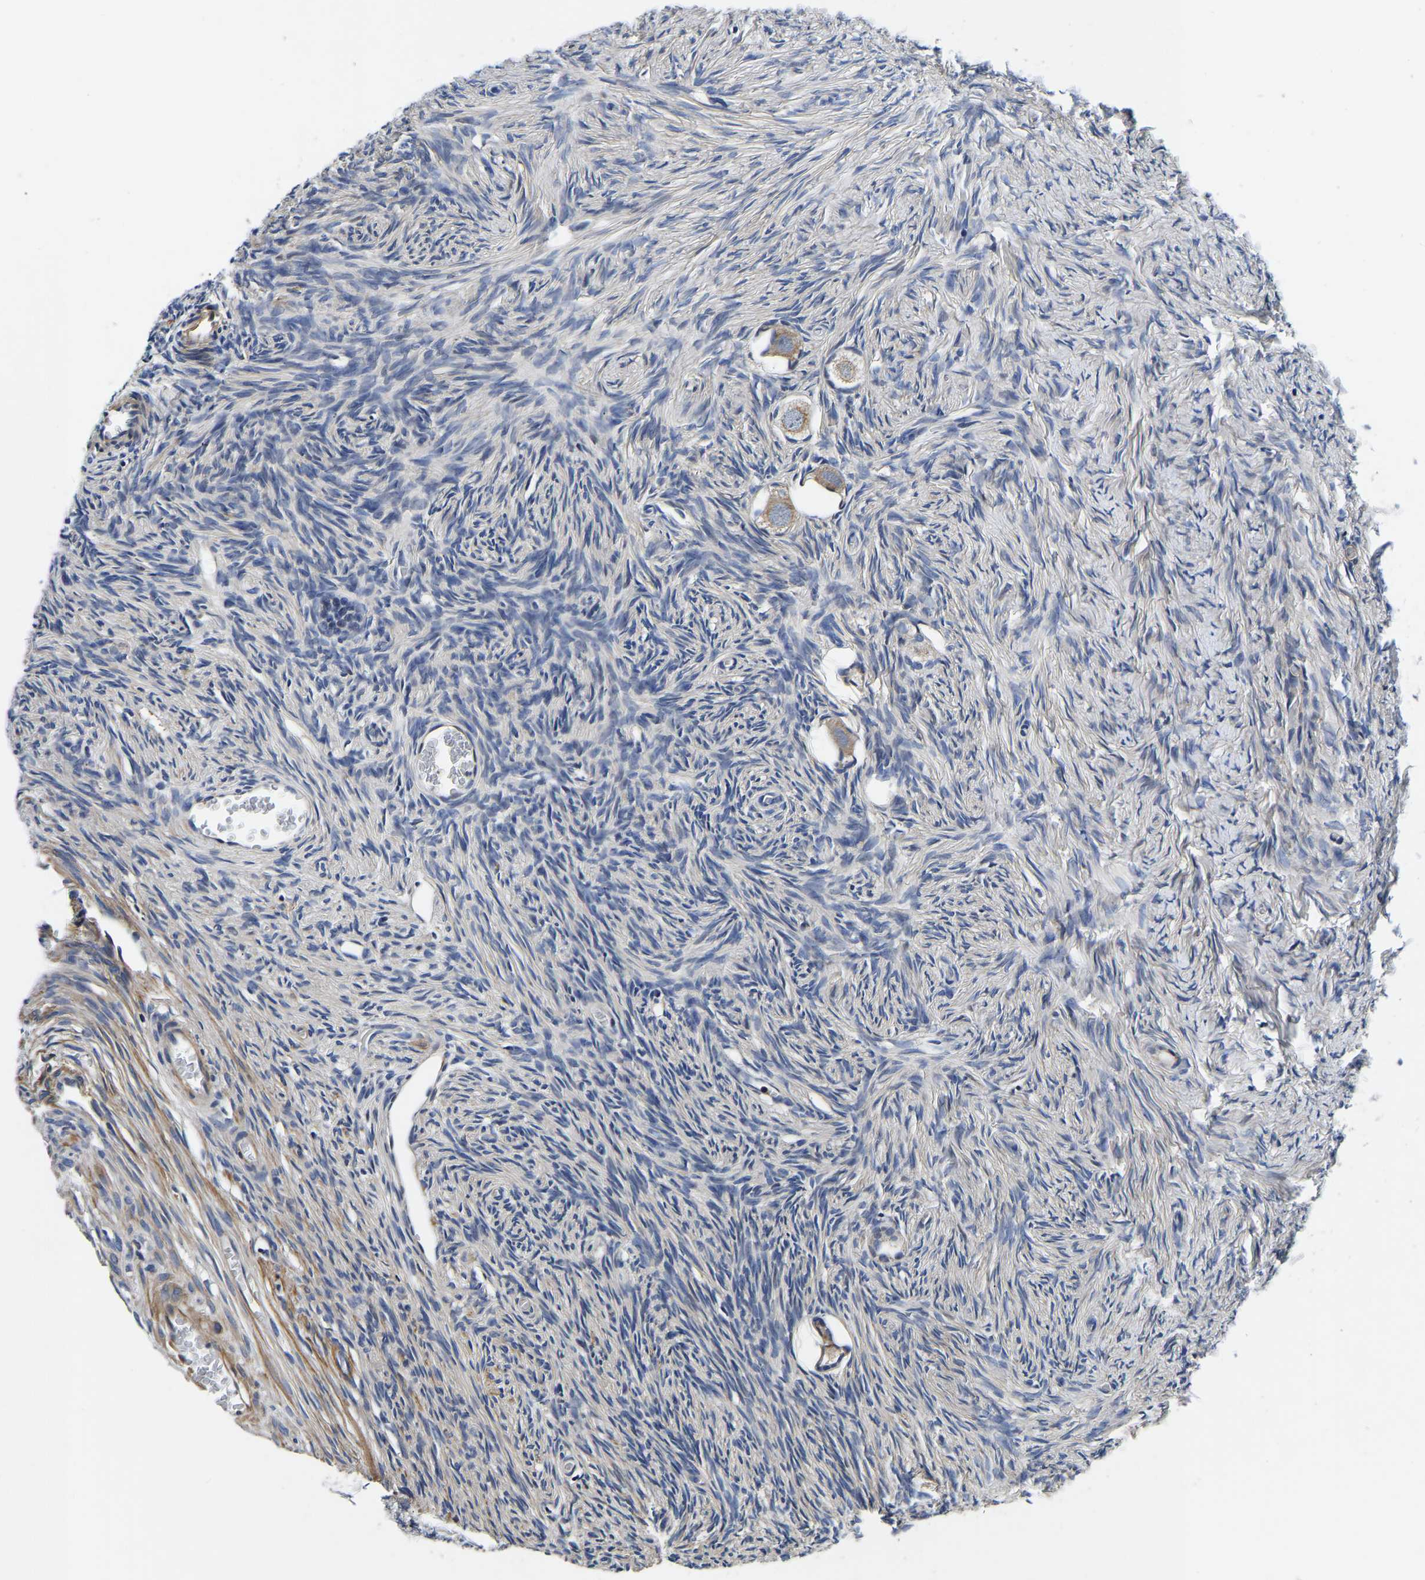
{"staining": {"intensity": "moderate", "quantity": ">75%", "location": "cytoplasmic/membranous"}, "tissue": "ovary", "cell_type": "Follicle cells", "image_type": "normal", "snomed": [{"axis": "morphology", "description": "Normal tissue, NOS"}, {"axis": "topography", "description": "Ovary"}], "caption": "About >75% of follicle cells in unremarkable human ovary display moderate cytoplasmic/membranous protein staining as visualized by brown immunohistochemical staining.", "gene": "KCTD17", "patient": {"sex": "female", "age": 27}}